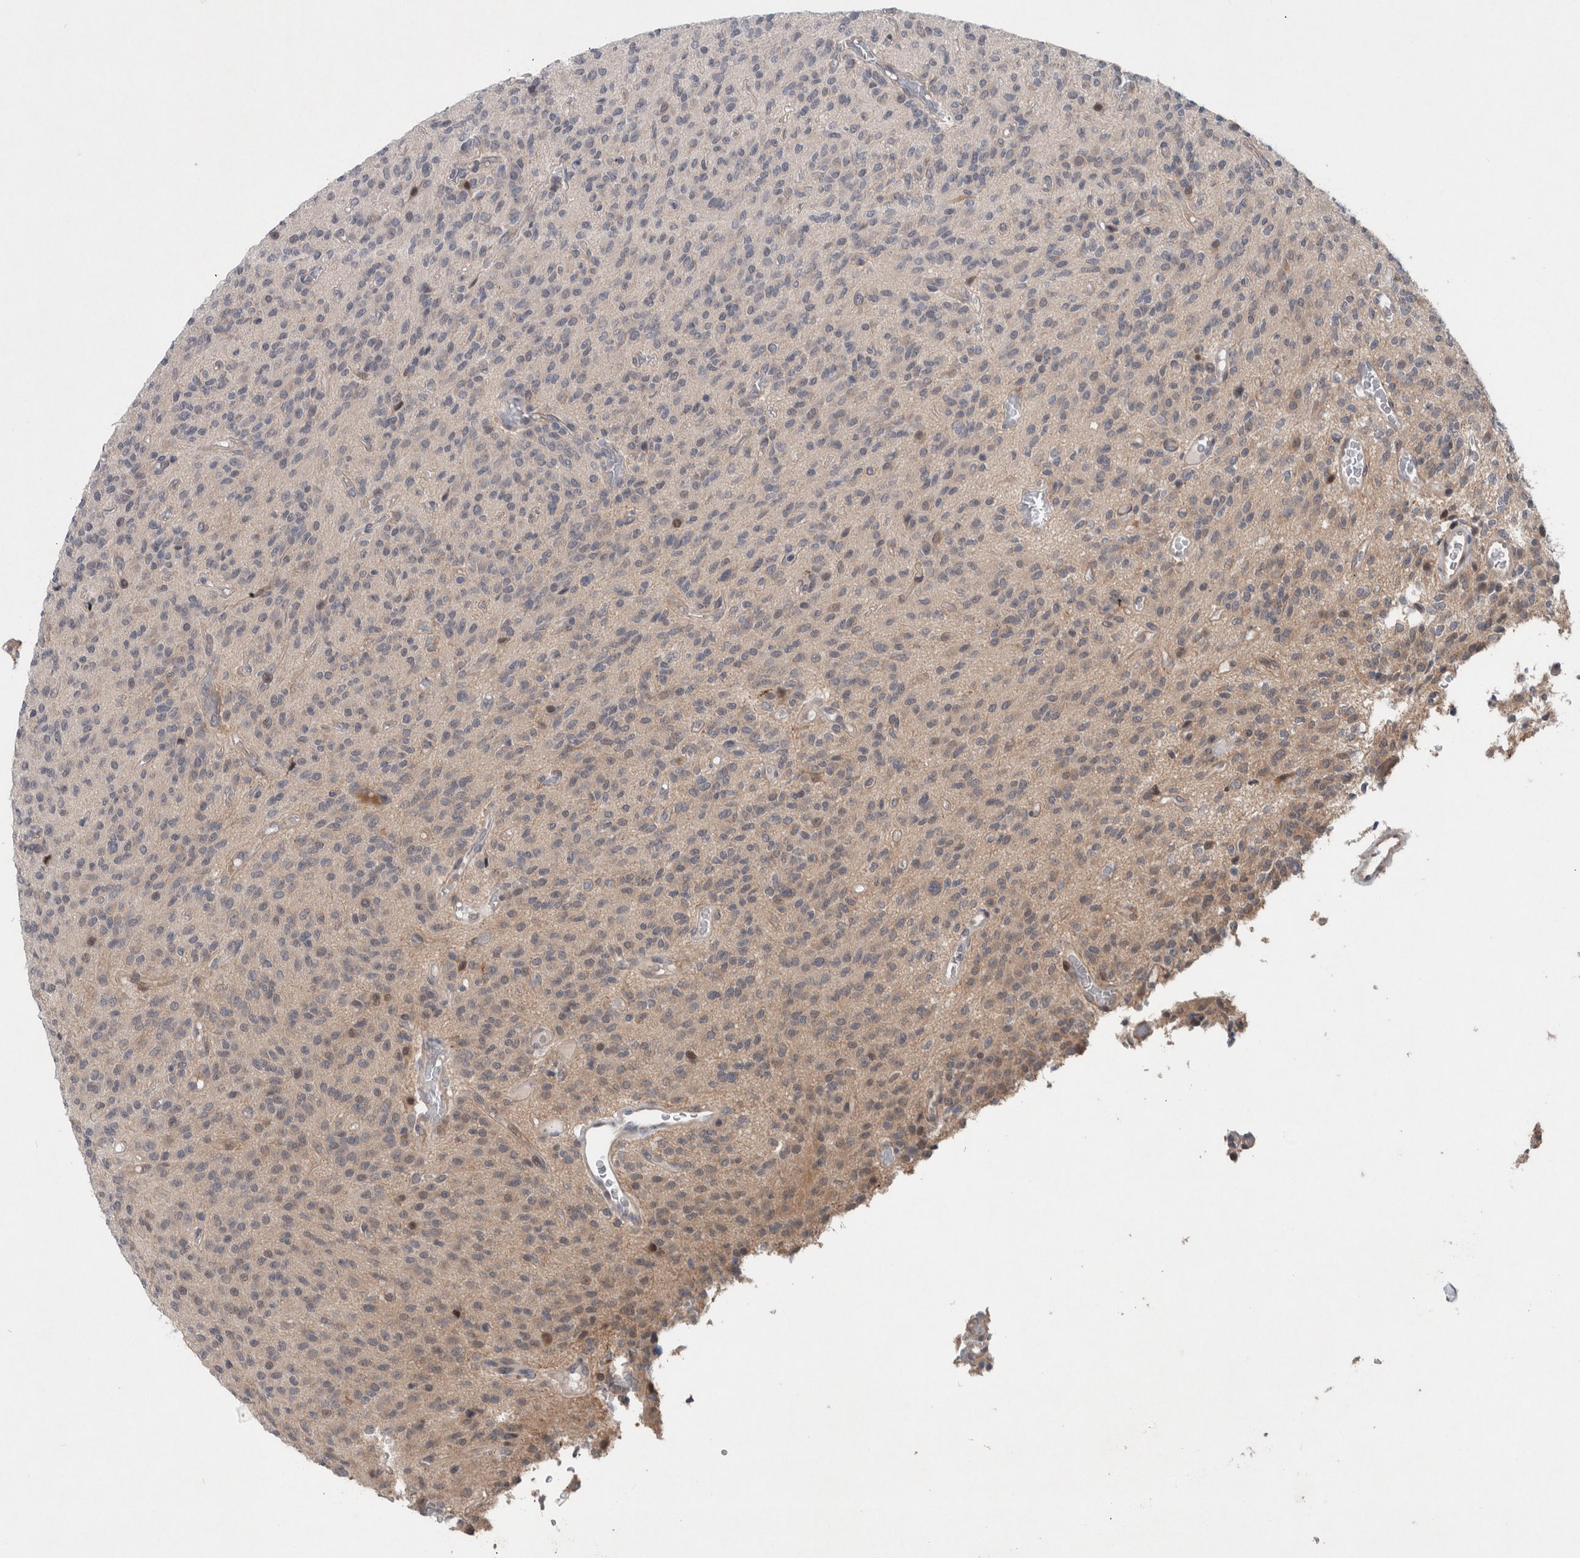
{"staining": {"intensity": "negative", "quantity": "none", "location": "none"}, "tissue": "glioma", "cell_type": "Tumor cells", "image_type": "cancer", "snomed": [{"axis": "morphology", "description": "Glioma, malignant, High grade"}, {"axis": "topography", "description": "Brain"}], "caption": "Tumor cells are negative for brown protein staining in malignant high-grade glioma.", "gene": "GIMAP6", "patient": {"sex": "male", "age": 34}}